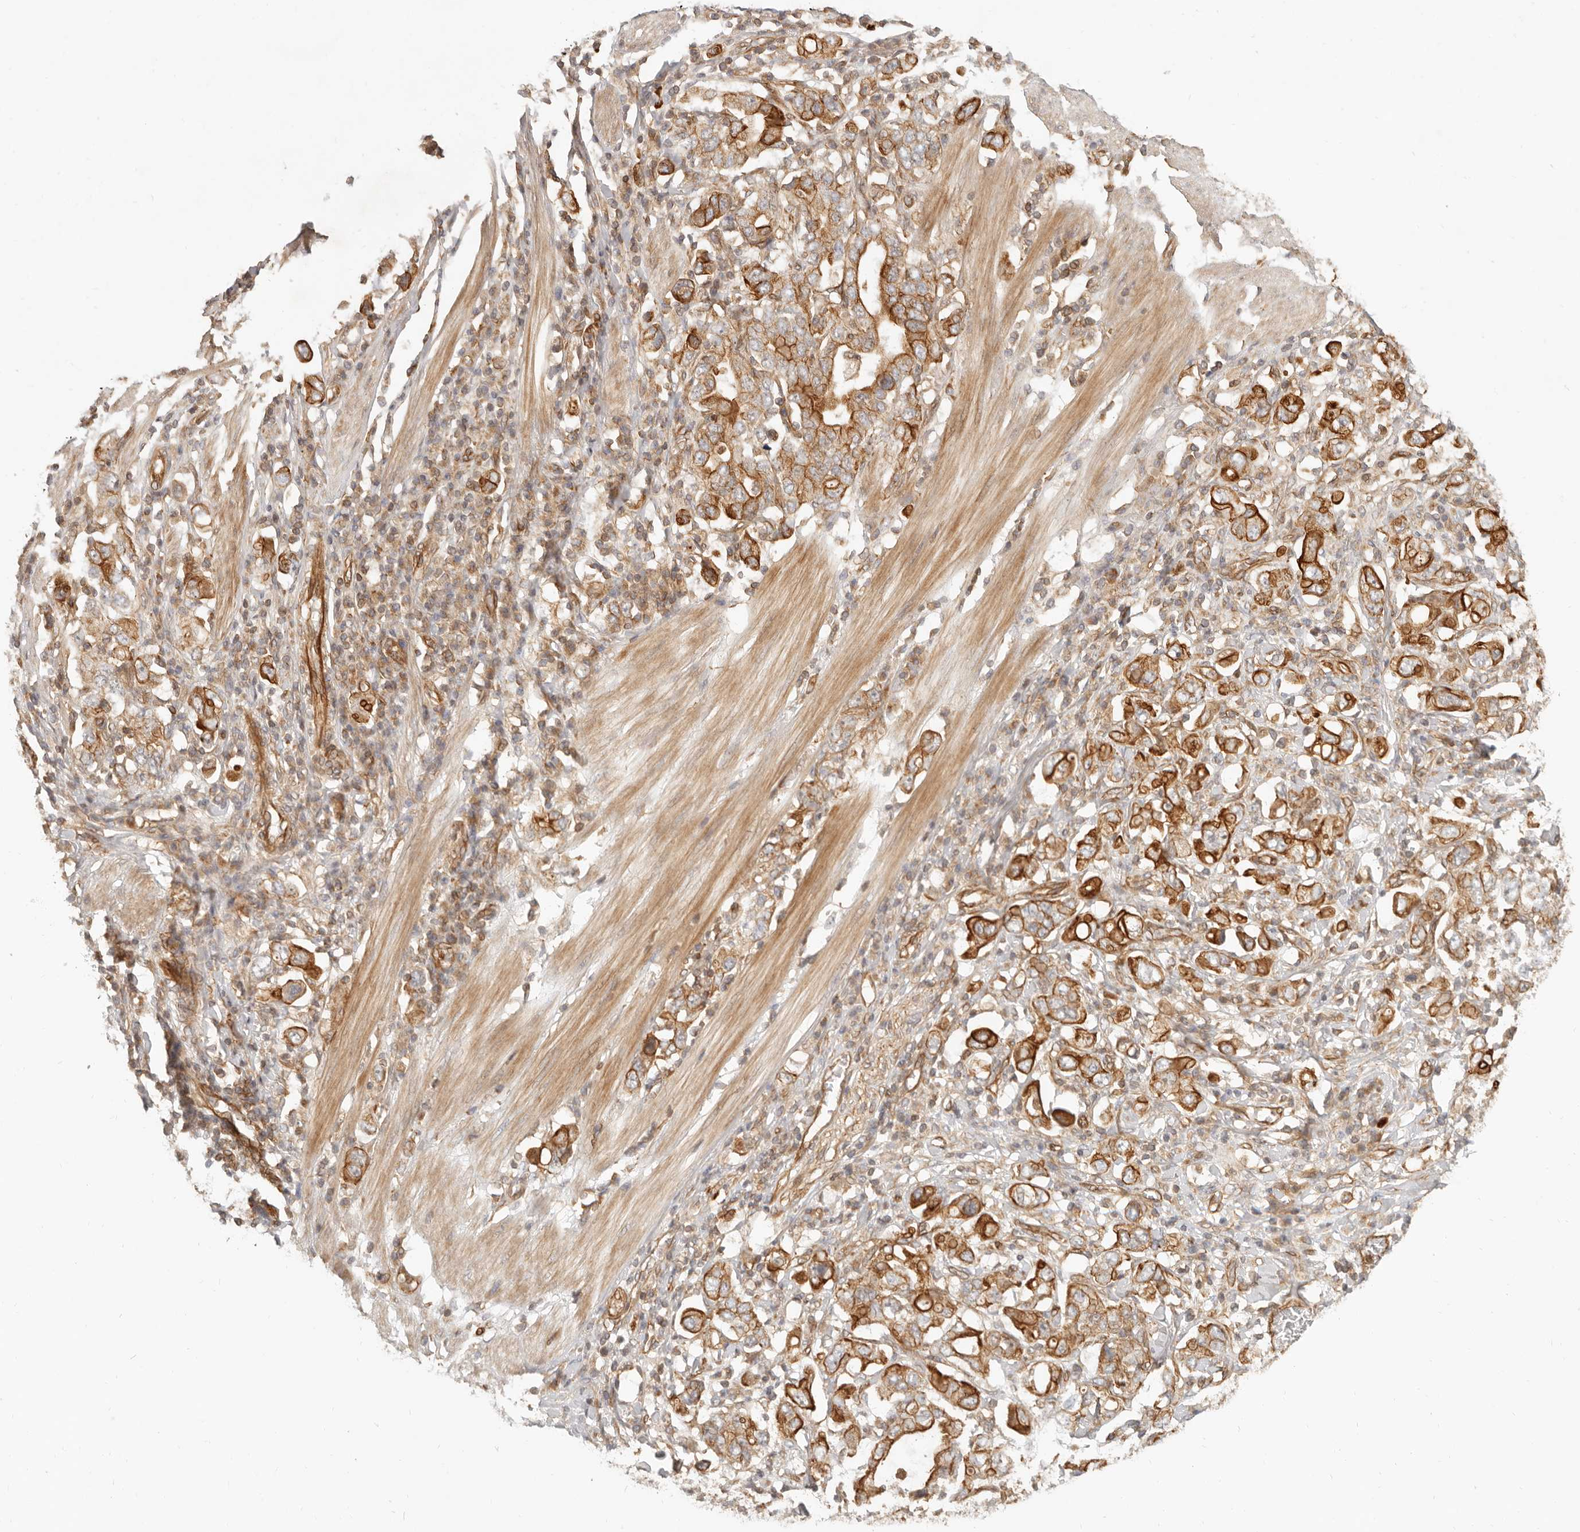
{"staining": {"intensity": "strong", "quantity": ">75%", "location": "cytoplasmic/membranous"}, "tissue": "stomach cancer", "cell_type": "Tumor cells", "image_type": "cancer", "snomed": [{"axis": "morphology", "description": "Adenocarcinoma, NOS"}, {"axis": "topography", "description": "Stomach, upper"}], "caption": "A brown stain labels strong cytoplasmic/membranous staining of a protein in human adenocarcinoma (stomach) tumor cells.", "gene": "UFSP1", "patient": {"sex": "male", "age": 62}}